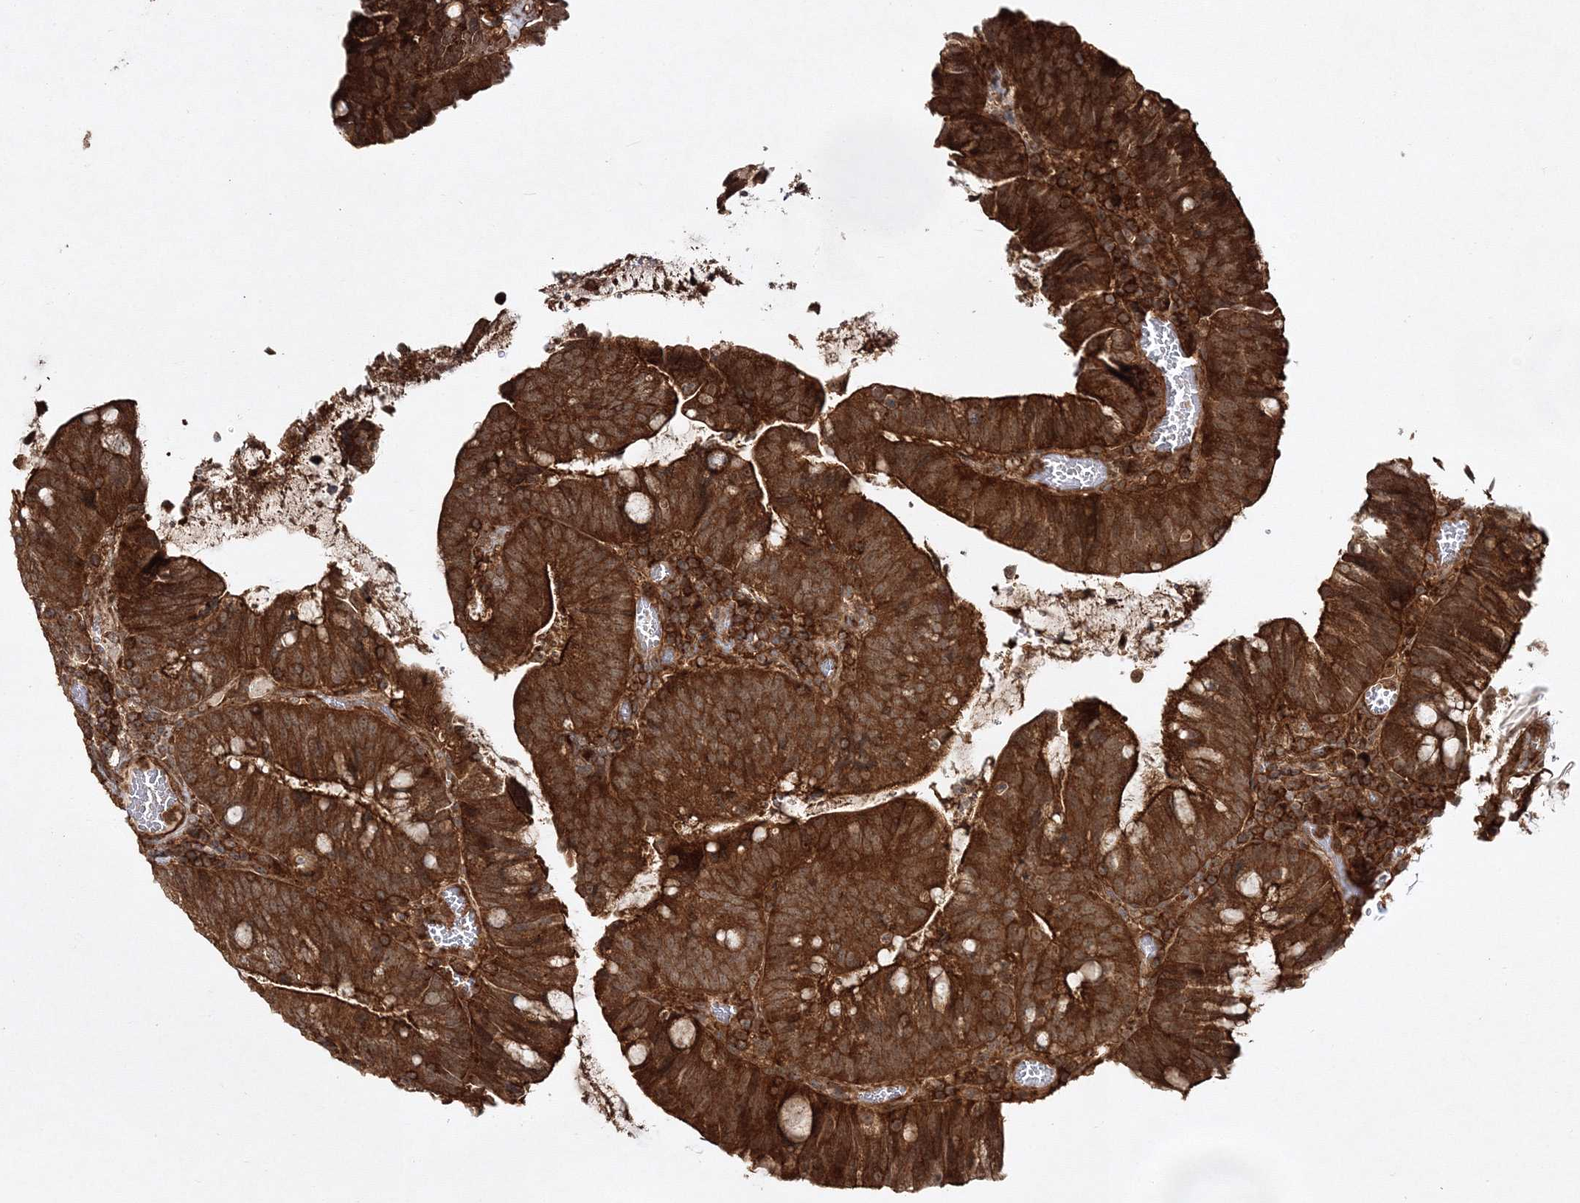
{"staining": {"intensity": "strong", "quantity": ">75%", "location": "cytoplasmic/membranous"}, "tissue": "colorectal cancer", "cell_type": "Tumor cells", "image_type": "cancer", "snomed": [{"axis": "morphology", "description": "Adenocarcinoma, NOS"}, {"axis": "topography", "description": "Colon"}], "caption": "Protein expression analysis of colorectal adenocarcinoma demonstrates strong cytoplasmic/membranous expression in approximately >75% of tumor cells. (DAB IHC with brightfield microscopy, high magnification).", "gene": "WDR37", "patient": {"sex": "female", "age": 66}}